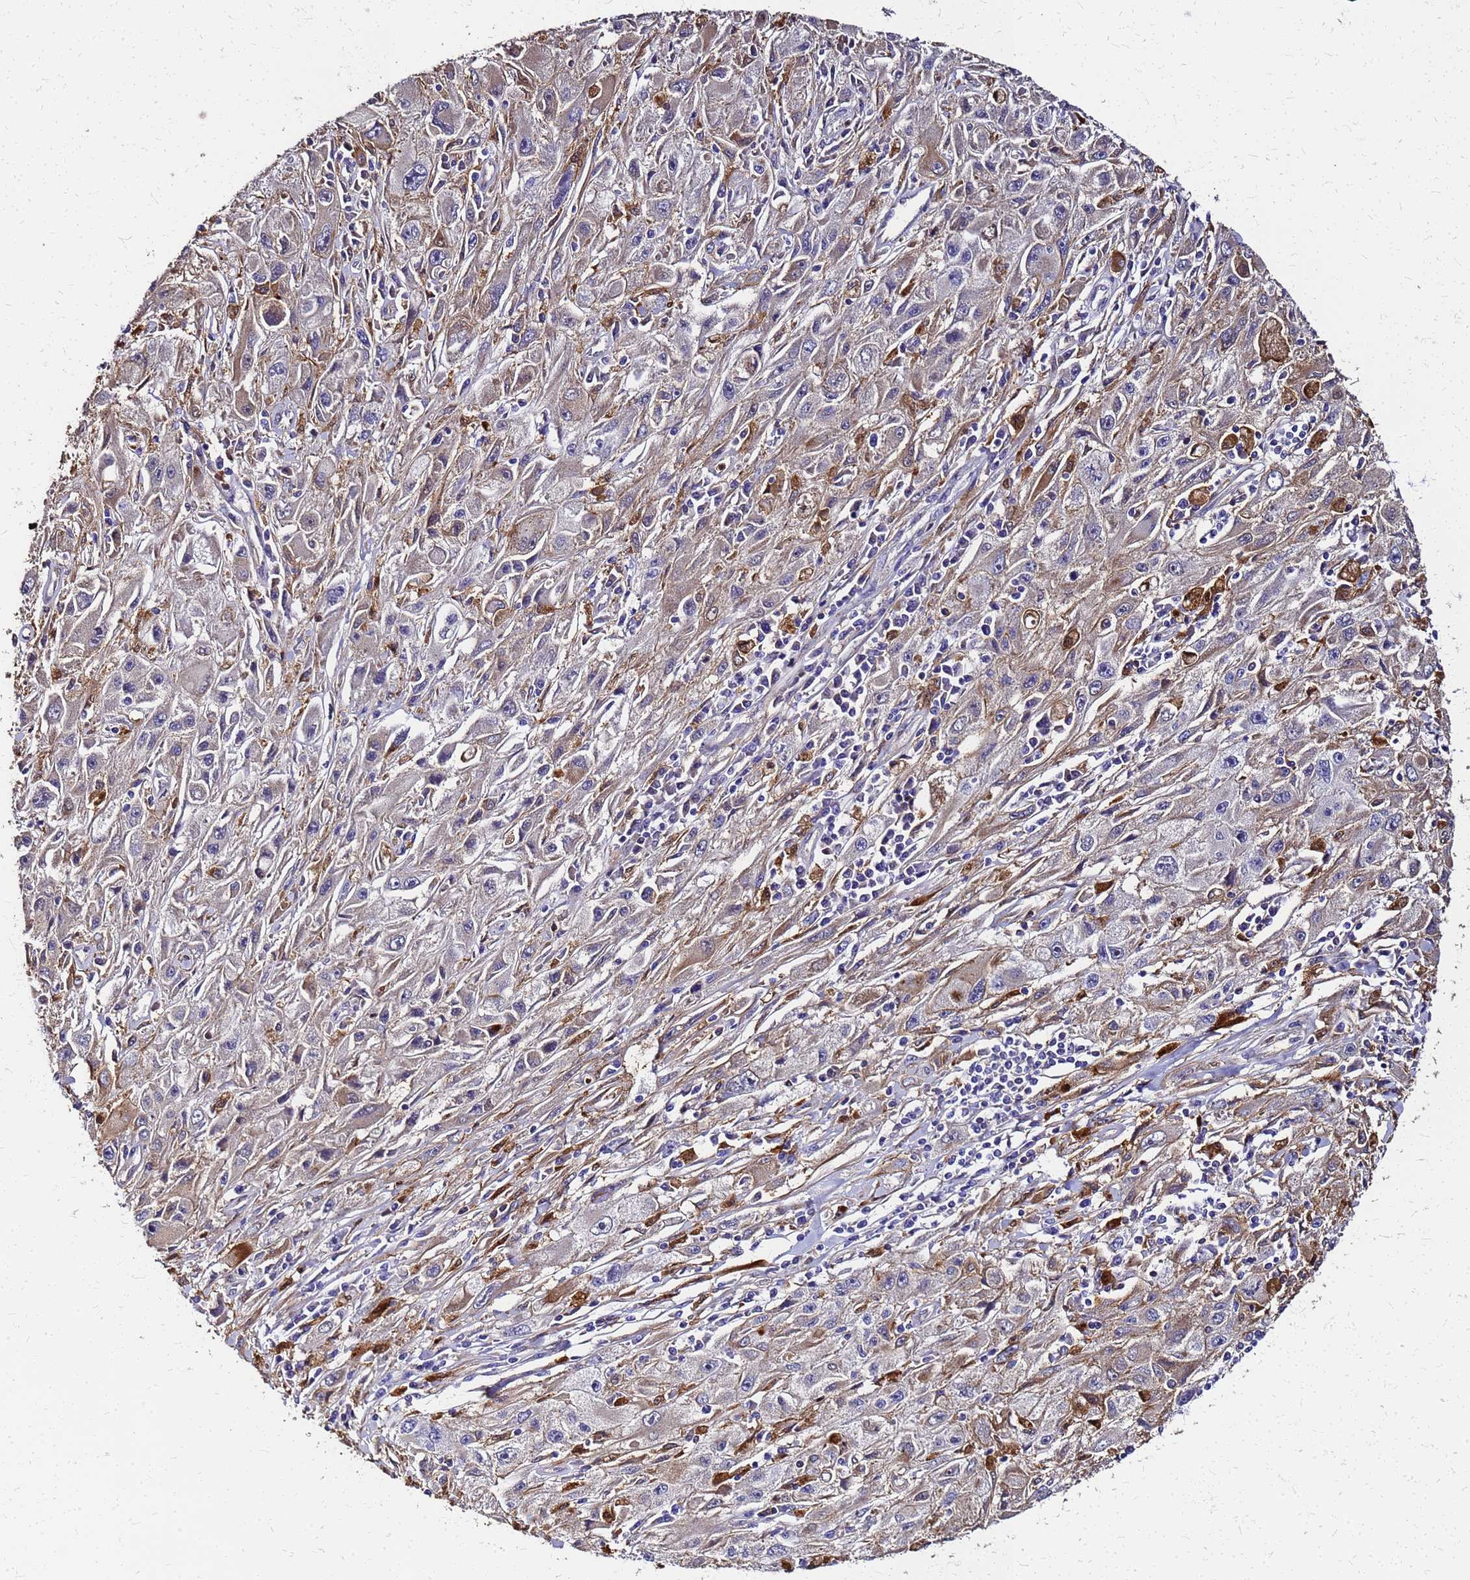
{"staining": {"intensity": "moderate", "quantity": "<25%", "location": "cytoplasmic/membranous"}, "tissue": "melanoma", "cell_type": "Tumor cells", "image_type": "cancer", "snomed": [{"axis": "morphology", "description": "Malignant melanoma, Metastatic site"}, {"axis": "topography", "description": "Skin"}], "caption": "There is low levels of moderate cytoplasmic/membranous expression in tumor cells of melanoma, as demonstrated by immunohistochemical staining (brown color).", "gene": "S100A11", "patient": {"sex": "male", "age": 53}}